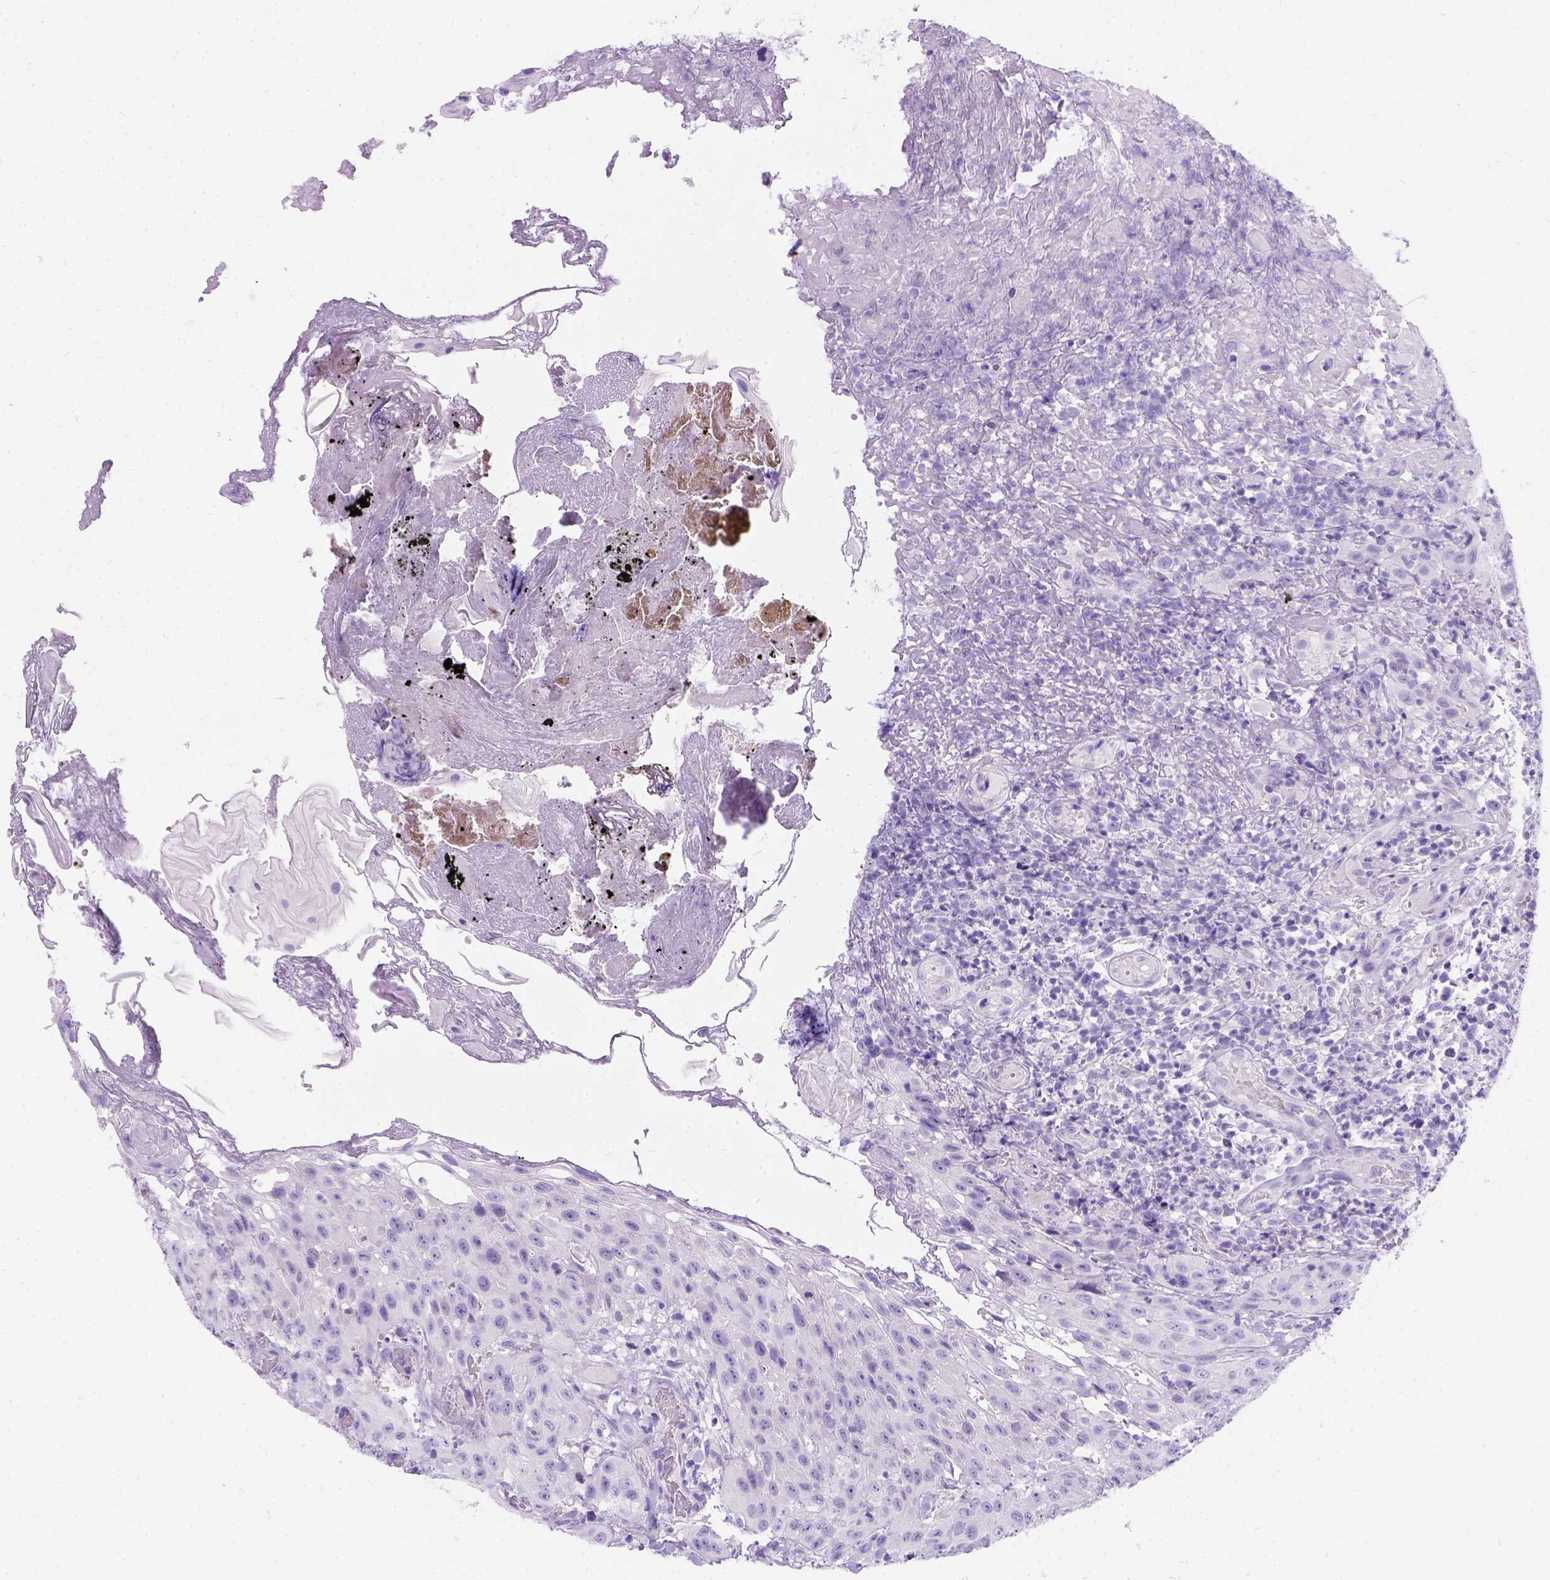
{"staining": {"intensity": "negative", "quantity": "none", "location": "none"}, "tissue": "head and neck cancer", "cell_type": "Tumor cells", "image_type": "cancer", "snomed": [{"axis": "morphology", "description": "Normal tissue, NOS"}, {"axis": "morphology", "description": "Squamous cell carcinoma, NOS"}, {"axis": "topography", "description": "Oral tissue"}, {"axis": "topography", "description": "Tounge, NOS"}, {"axis": "topography", "description": "Head-Neck"}], "caption": "A high-resolution image shows immunohistochemistry staining of squamous cell carcinoma (head and neck), which shows no significant positivity in tumor cells.", "gene": "C7orf57", "patient": {"sex": "male", "age": 62}}